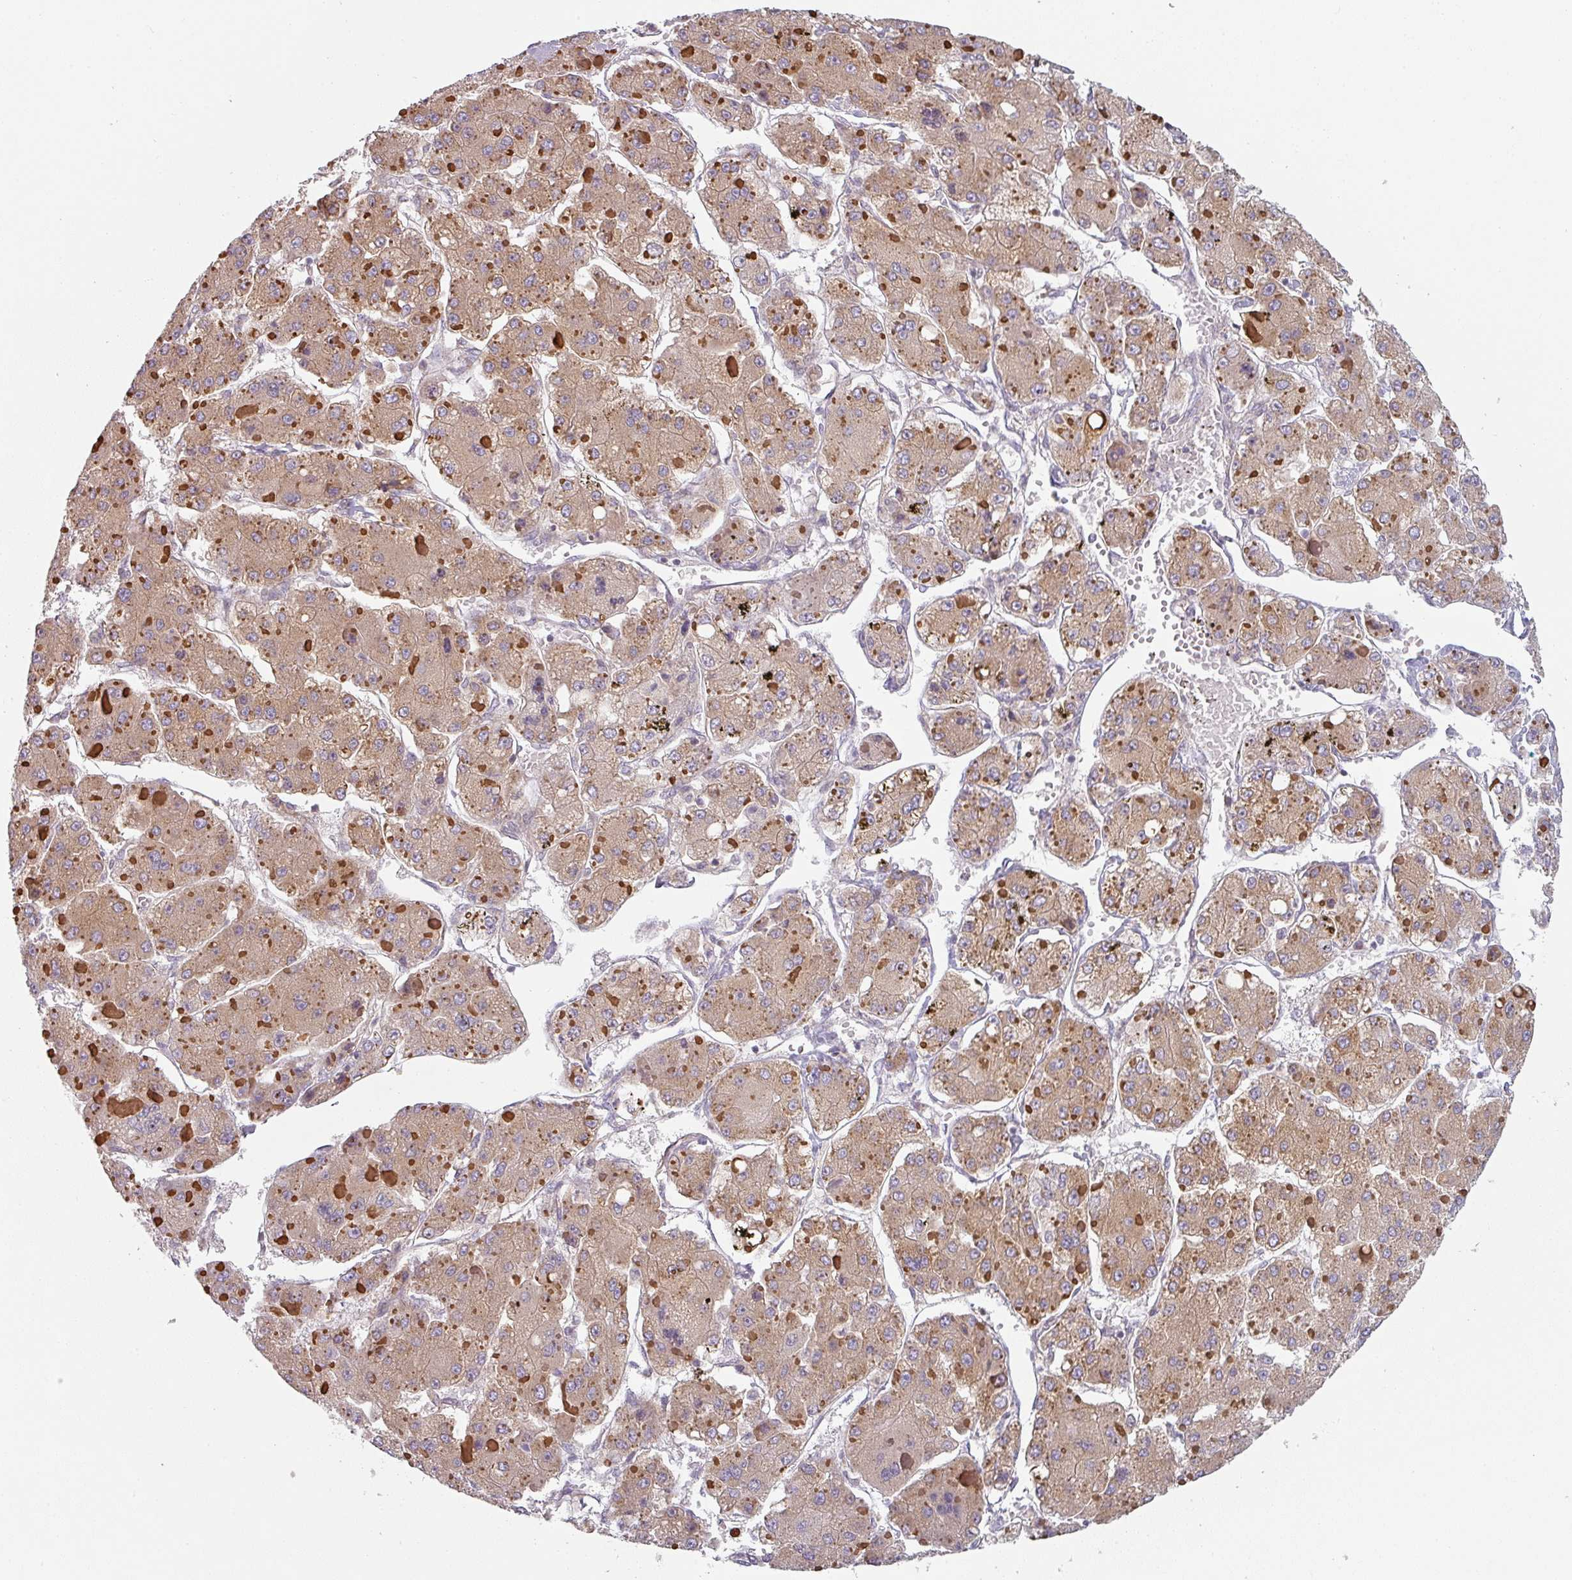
{"staining": {"intensity": "moderate", "quantity": ">75%", "location": "cytoplasmic/membranous"}, "tissue": "liver cancer", "cell_type": "Tumor cells", "image_type": "cancer", "snomed": [{"axis": "morphology", "description": "Carcinoma, Hepatocellular, NOS"}, {"axis": "topography", "description": "Liver"}], "caption": "Moderate cytoplasmic/membranous staining is appreciated in approximately >75% of tumor cells in liver hepatocellular carcinoma.", "gene": "TAPT1", "patient": {"sex": "female", "age": 73}}